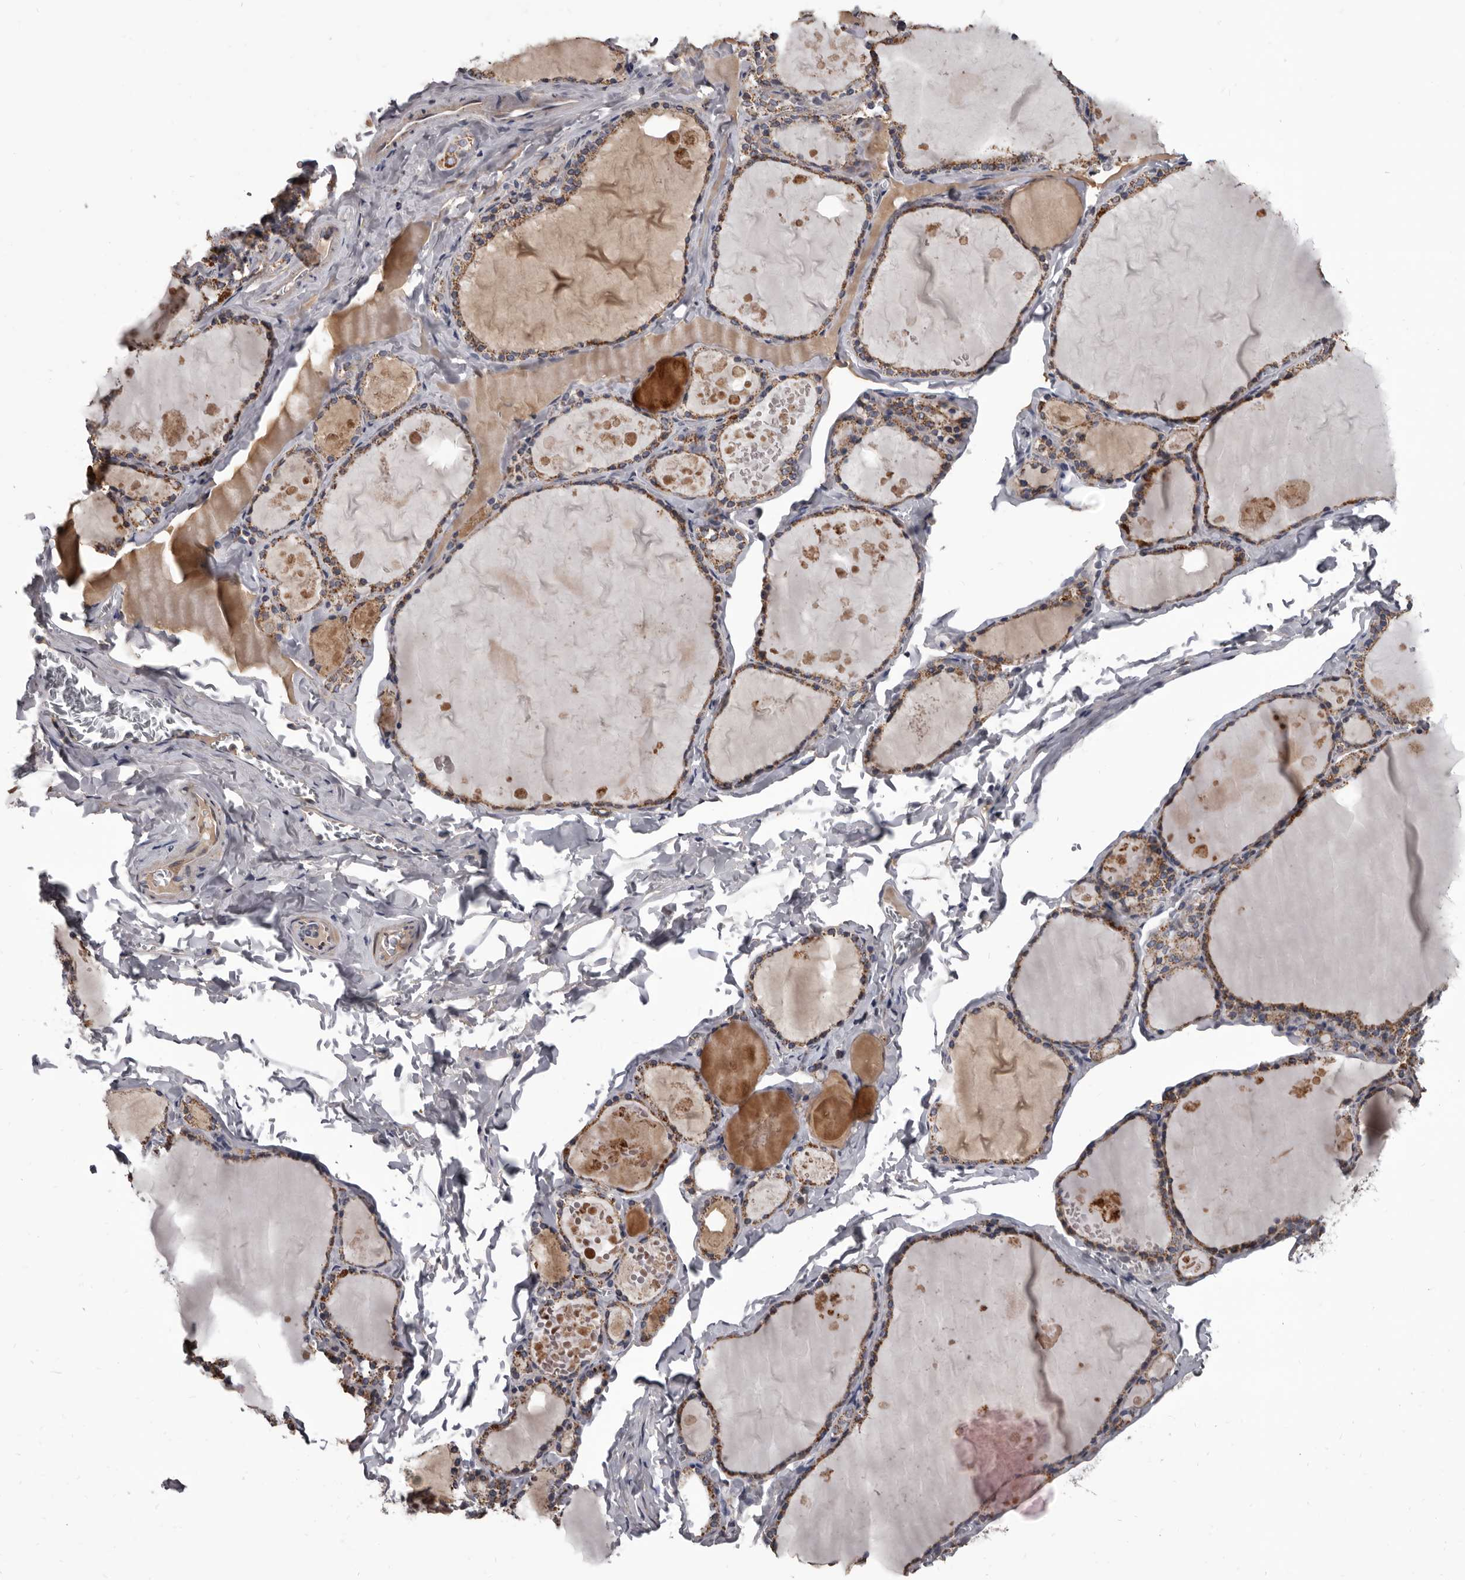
{"staining": {"intensity": "moderate", "quantity": ">75%", "location": "cytoplasmic/membranous"}, "tissue": "thyroid gland", "cell_type": "Glandular cells", "image_type": "normal", "snomed": [{"axis": "morphology", "description": "Normal tissue, NOS"}, {"axis": "topography", "description": "Thyroid gland"}], "caption": "IHC staining of benign thyroid gland, which exhibits medium levels of moderate cytoplasmic/membranous staining in approximately >75% of glandular cells indicating moderate cytoplasmic/membranous protein expression. The staining was performed using DAB (3,3'-diaminobenzidine) (brown) for protein detection and nuclei were counterstained in hematoxylin (blue).", "gene": "ALDH5A1", "patient": {"sex": "male", "age": 56}}